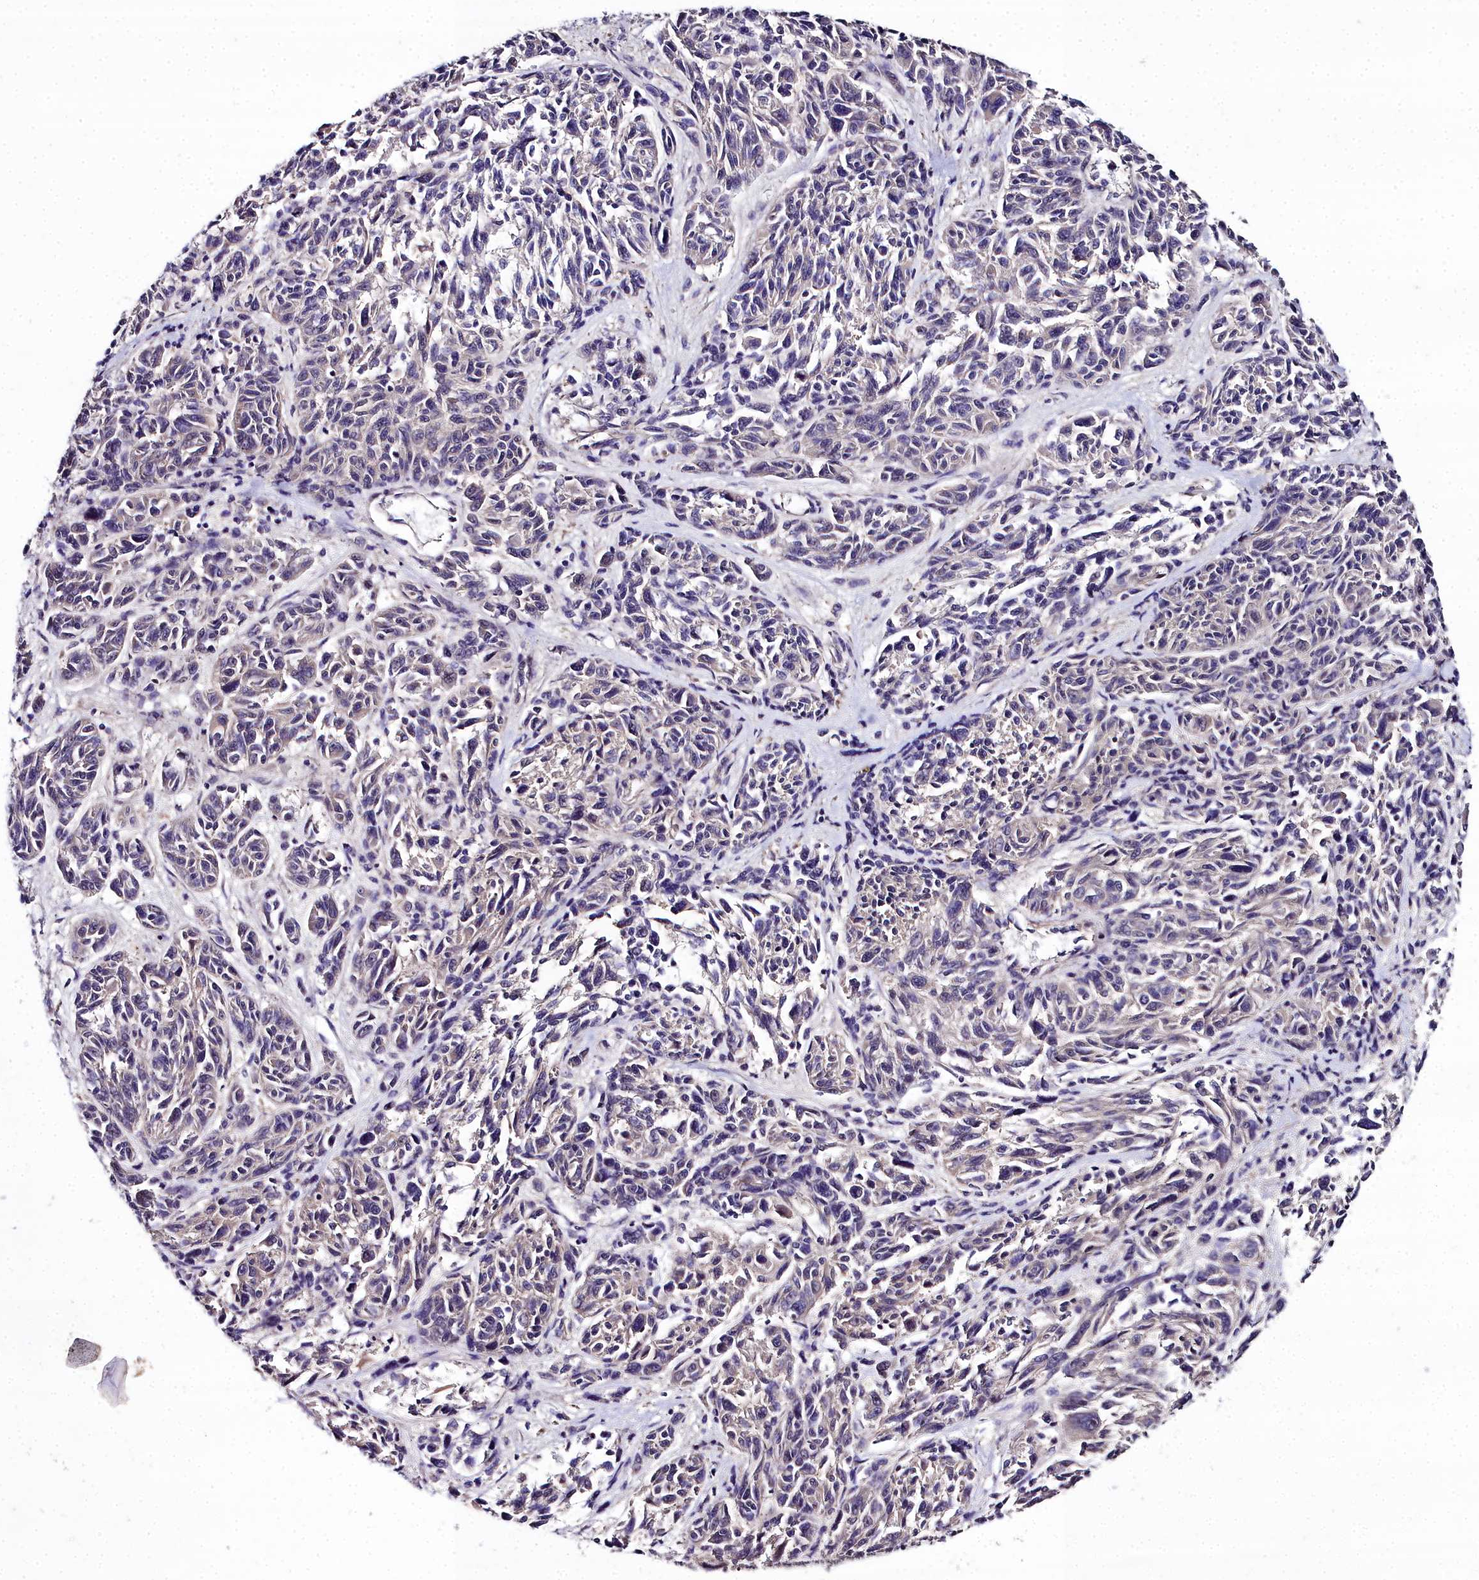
{"staining": {"intensity": "negative", "quantity": "none", "location": "none"}, "tissue": "melanoma", "cell_type": "Tumor cells", "image_type": "cancer", "snomed": [{"axis": "morphology", "description": "Malignant melanoma, NOS"}, {"axis": "topography", "description": "Skin"}], "caption": "An immunohistochemistry image of malignant melanoma is shown. There is no staining in tumor cells of malignant melanoma.", "gene": "NT5M", "patient": {"sex": "male", "age": 53}}